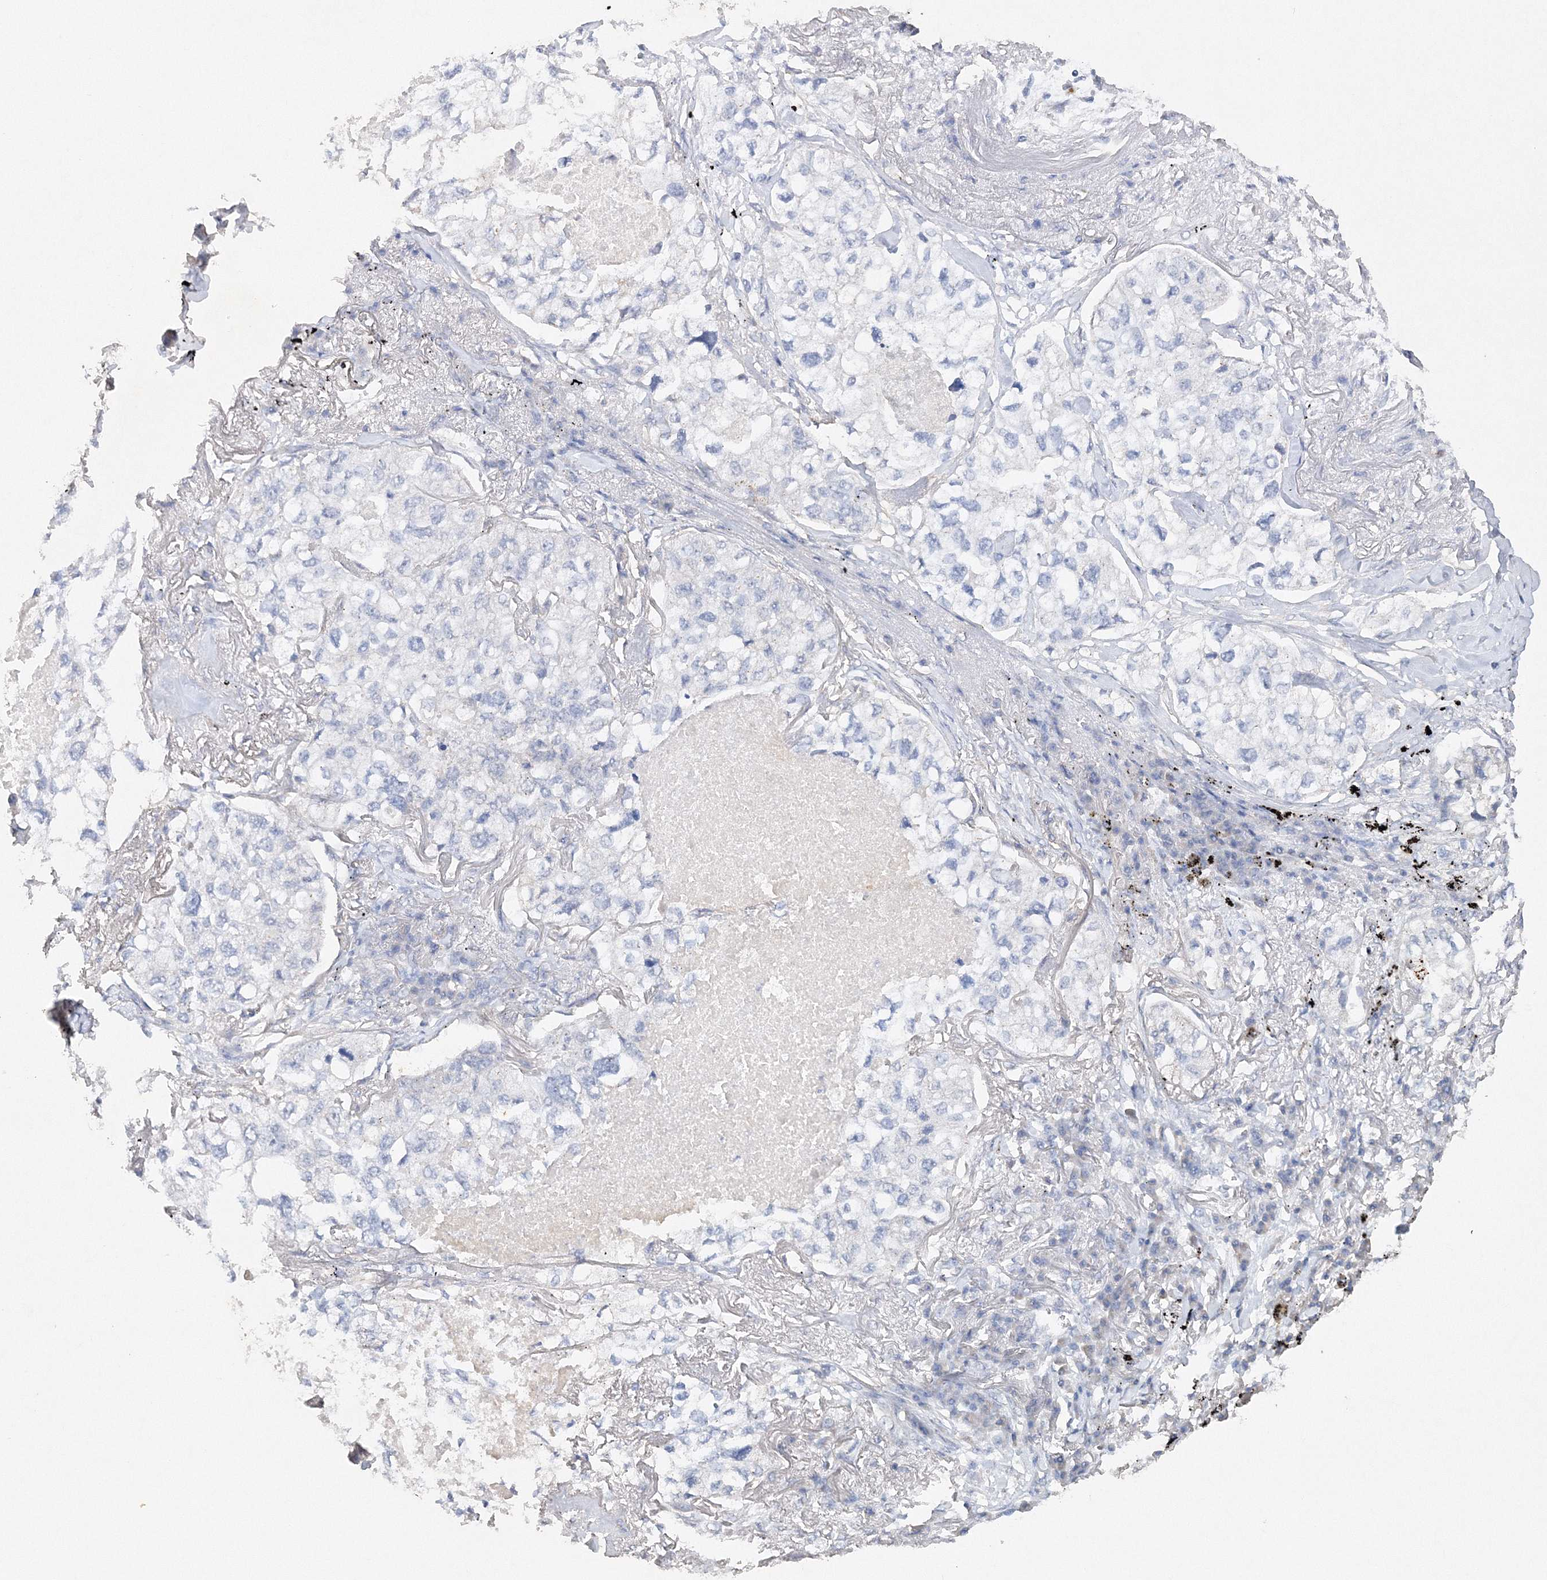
{"staining": {"intensity": "negative", "quantity": "none", "location": "none"}, "tissue": "lung cancer", "cell_type": "Tumor cells", "image_type": "cancer", "snomed": [{"axis": "morphology", "description": "Adenocarcinoma, NOS"}, {"axis": "topography", "description": "Lung"}], "caption": "Image shows no significant protein positivity in tumor cells of lung cancer. (Stains: DAB (3,3'-diaminobenzidine) IHC with hematoxylin counter stain, Microscopy: brightfield microscopy at high magnification).", "gene": "GLS", "patient": {"sex": "male", "age": 65}}